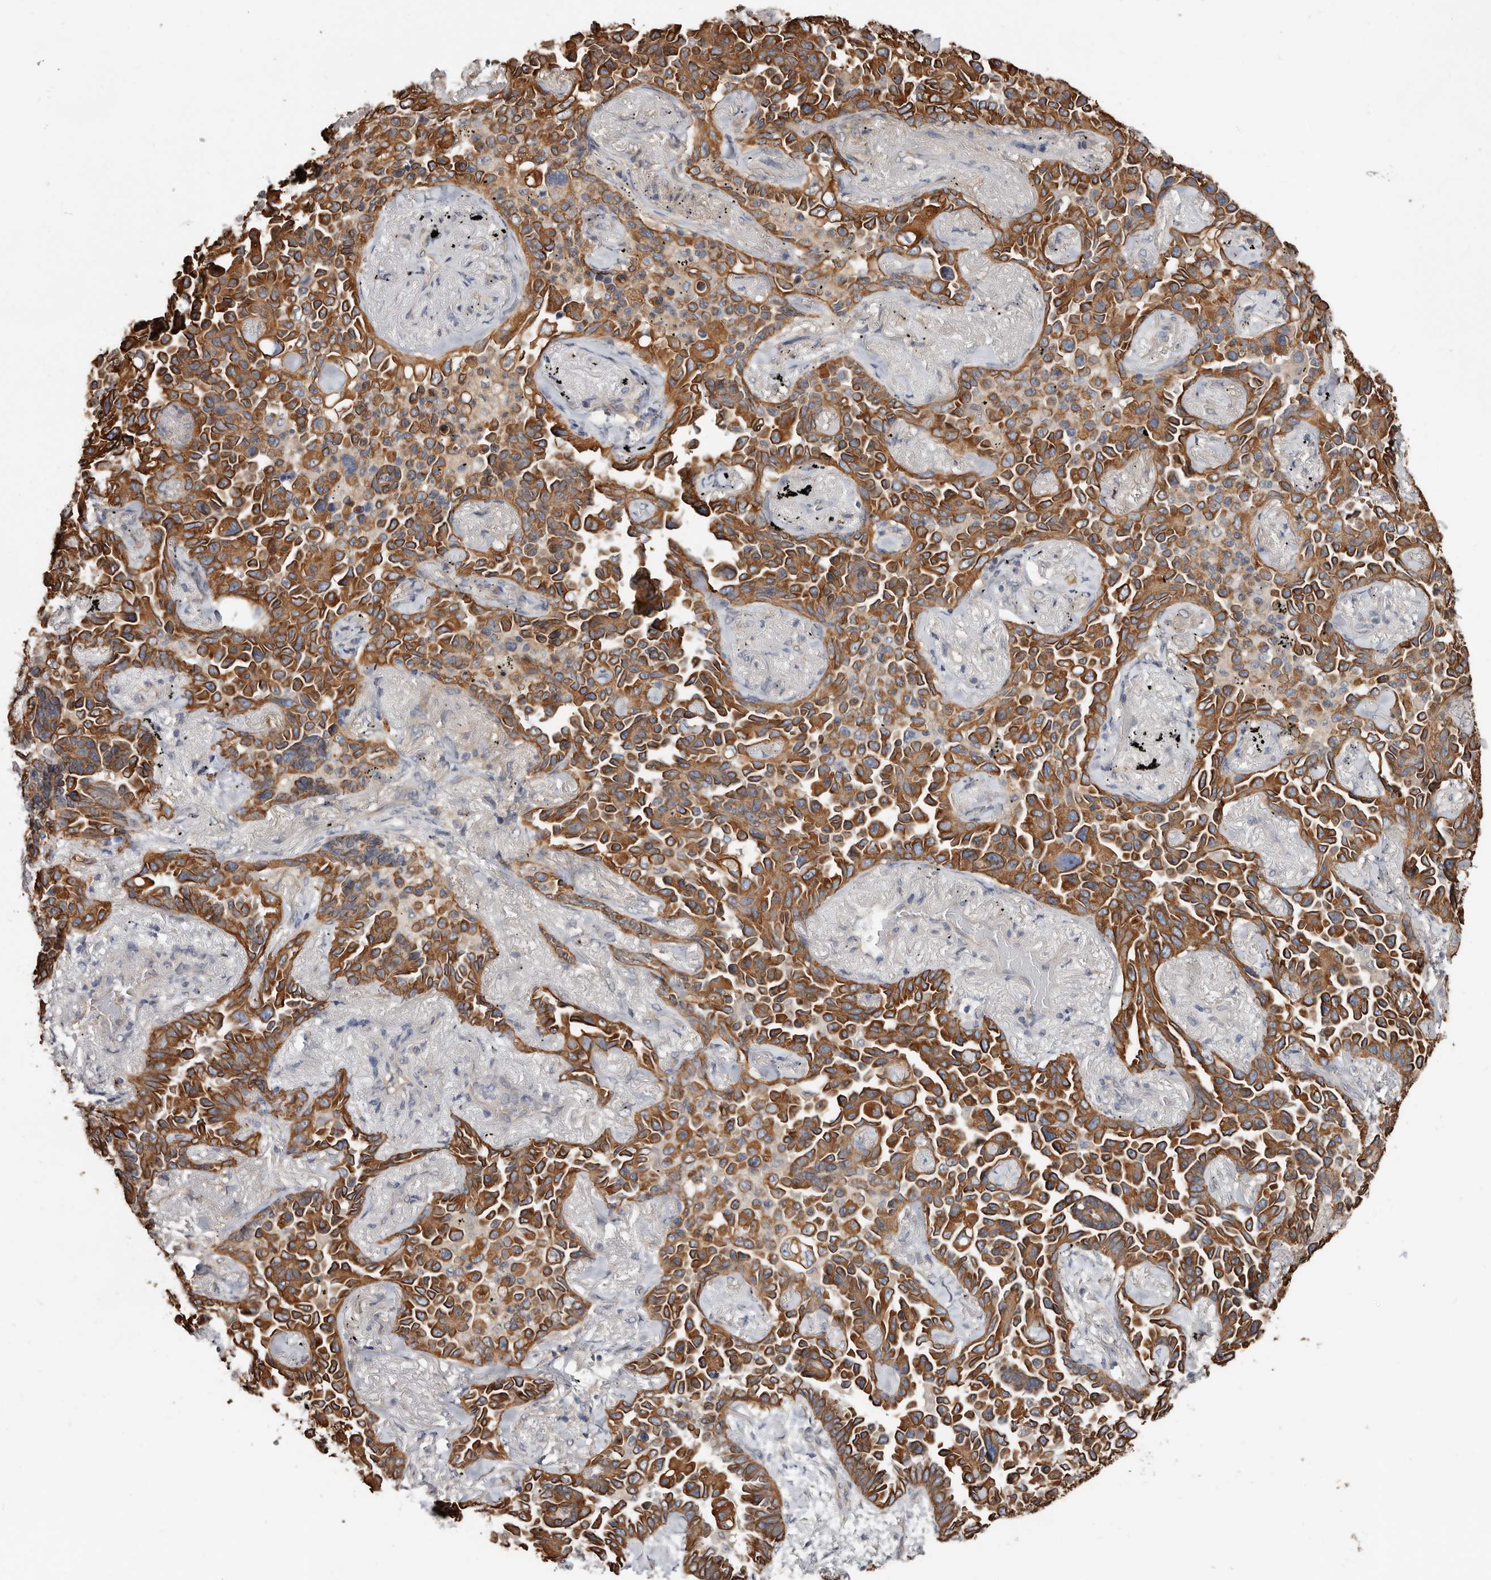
{"staining": {"intensity": "strong", "quantity": ">75%", "location": "cytoplasmic/membranous"}, "tissue": "lung cancer", "cell_type": "Tumor cells", "image_type": "cancer", "snomed": [{"axis": "morphology", "description": "Adenocarcinoma, NOS"}, {"axis": "topography", "description": "Lung"}], "caption": "Immunohistochemistry histopathology image of neoplastic tissue: human lung cancer stained using IHC displays high levels of strong protein expression localized specifically in the cytoplasmic/membranous of tumor cells, appearing as a cytoplasmic/membranous brown color.", "gene": "MRPL18", "patient": {"sex": "female", "age": 67}}